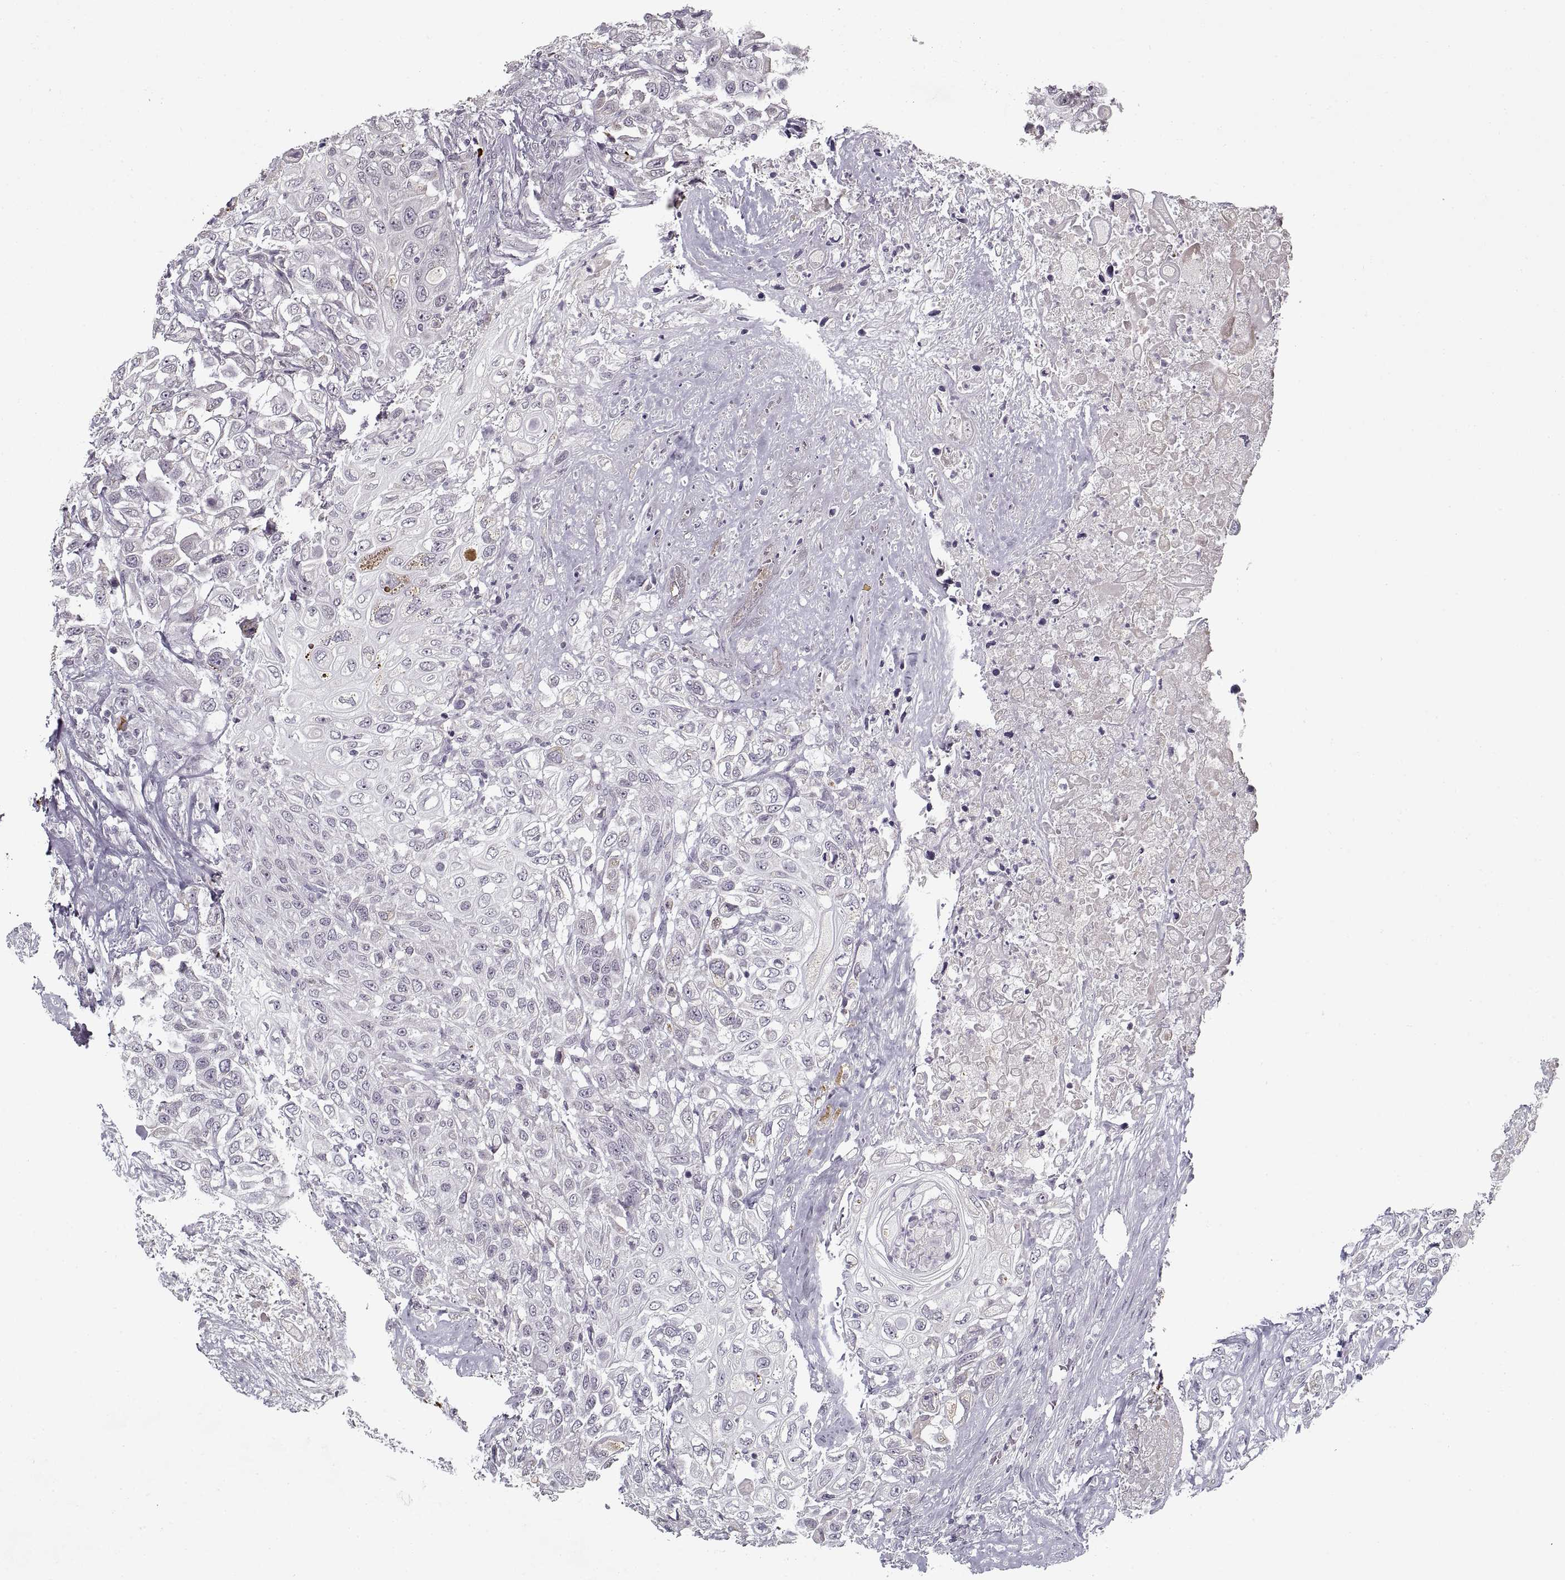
{"staining": {"intensity": "negative", "quantity": "none", "location": "none"}, "tissue": "urothelial cancer", "cell_type": "Tumor cells", "image_type": "cancer", "snomed": [{"axis": "morphology", "description": "Urothelial carcinoma, High grade"}, {"axis": "topography", "description": "Urinary bladder"}], "caption": "Urothelial cancer was stained to show a protein in brown. There is no significant positivity in tumor cells.", "gene": "GAD2", "patient": {"sex": "female", "age": 56}}